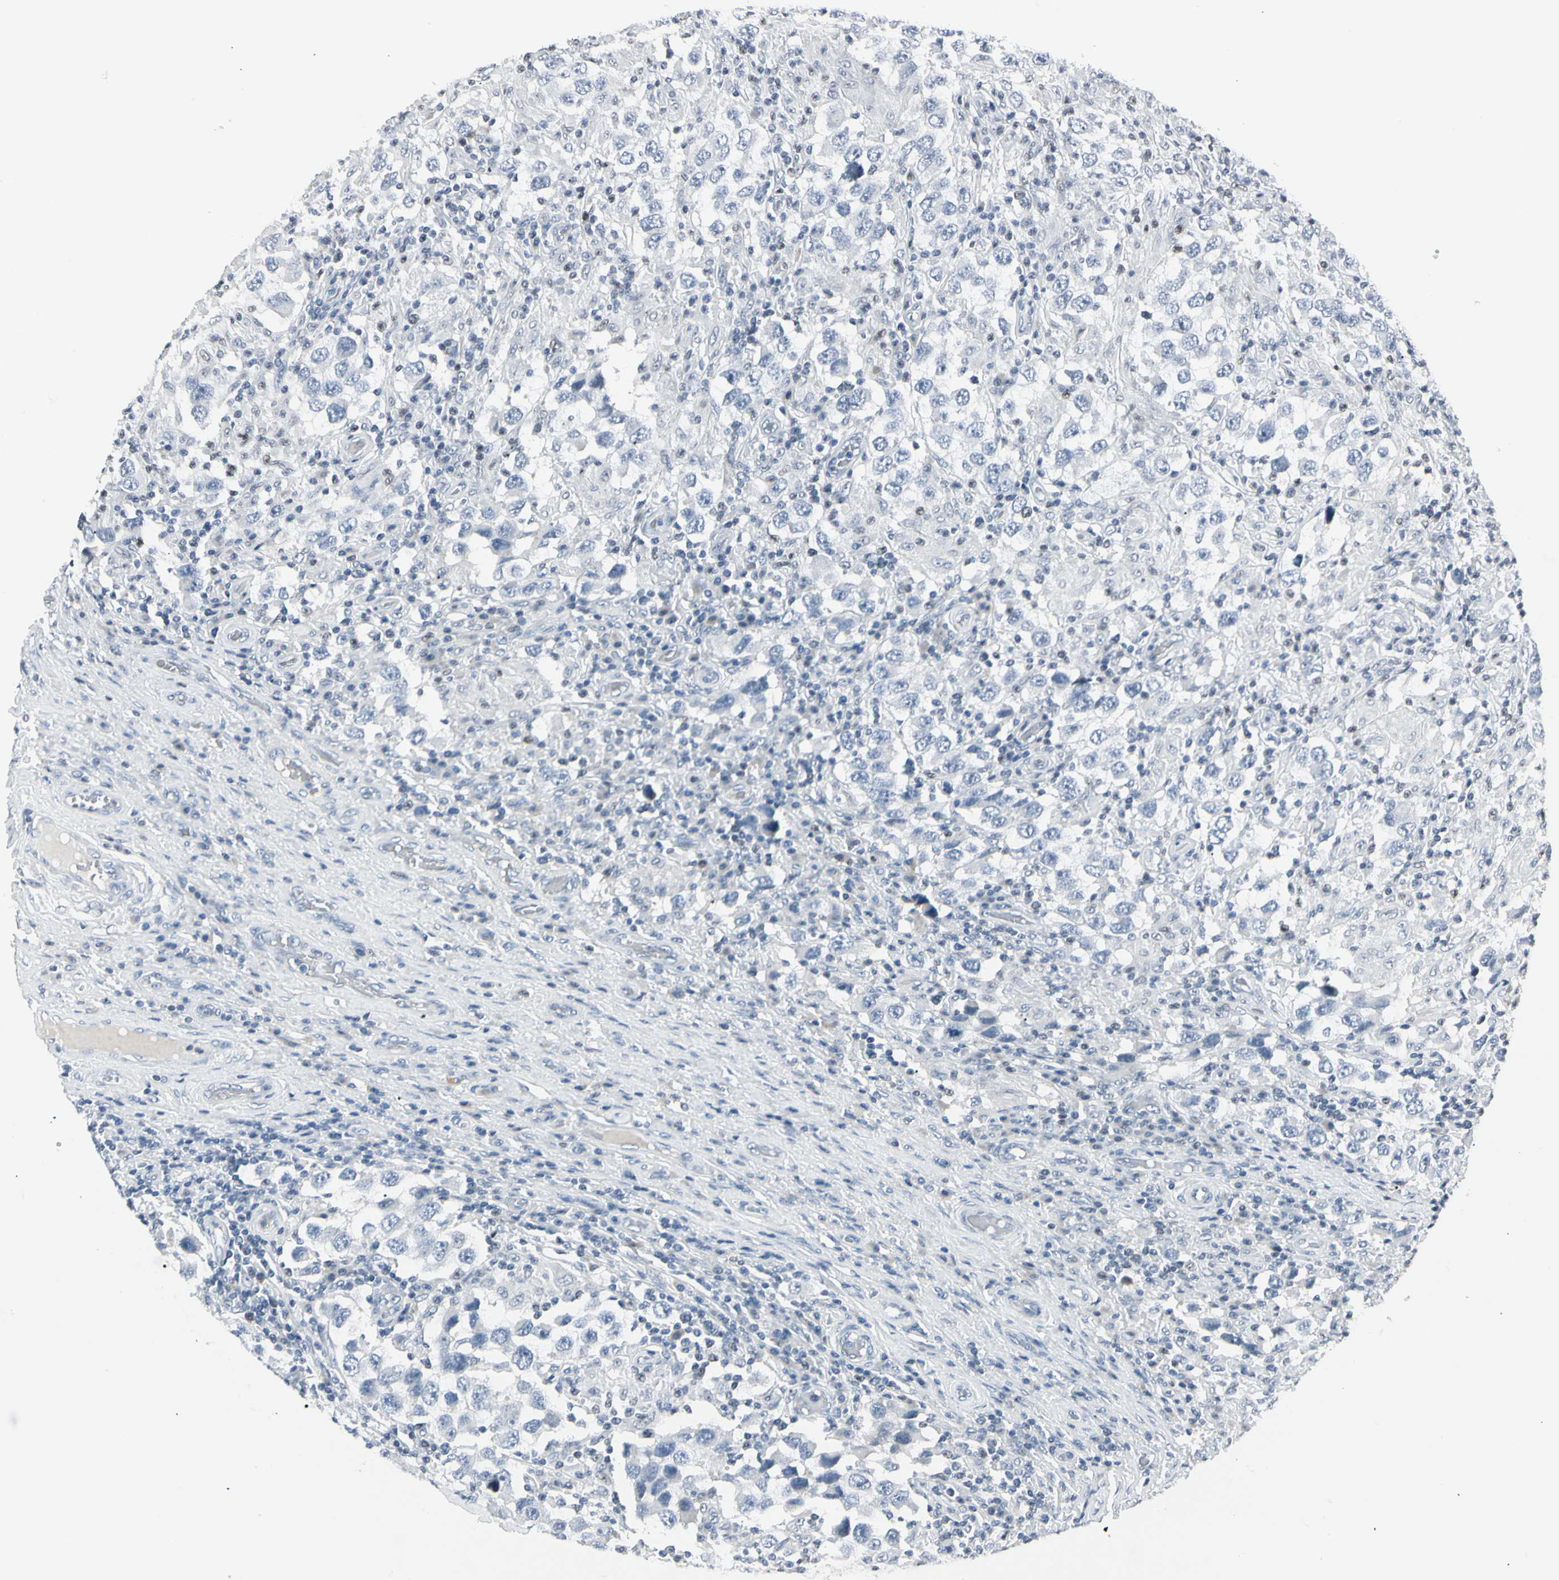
{"staining": {"intensity": "negative", "quantity": "none", "location": "none"}, "tissue": "testis cancer", "cell_type": "Tumor cells", "image_type": "cancer", "snomed": [{"axis": "morphology", "description": "Carcinoma, Embryonal, NOS"}, {"axis": "topography", "description": "Testis"}], "caption": "Protein analysis of testis cancer reveals no significant positivity in tumor cells. (Immunohistochemistry (ihc), brightfield microscopy, high magnification).", "gene": "ZBTB7B", "patient": {"sex": "male", "age": 21}}